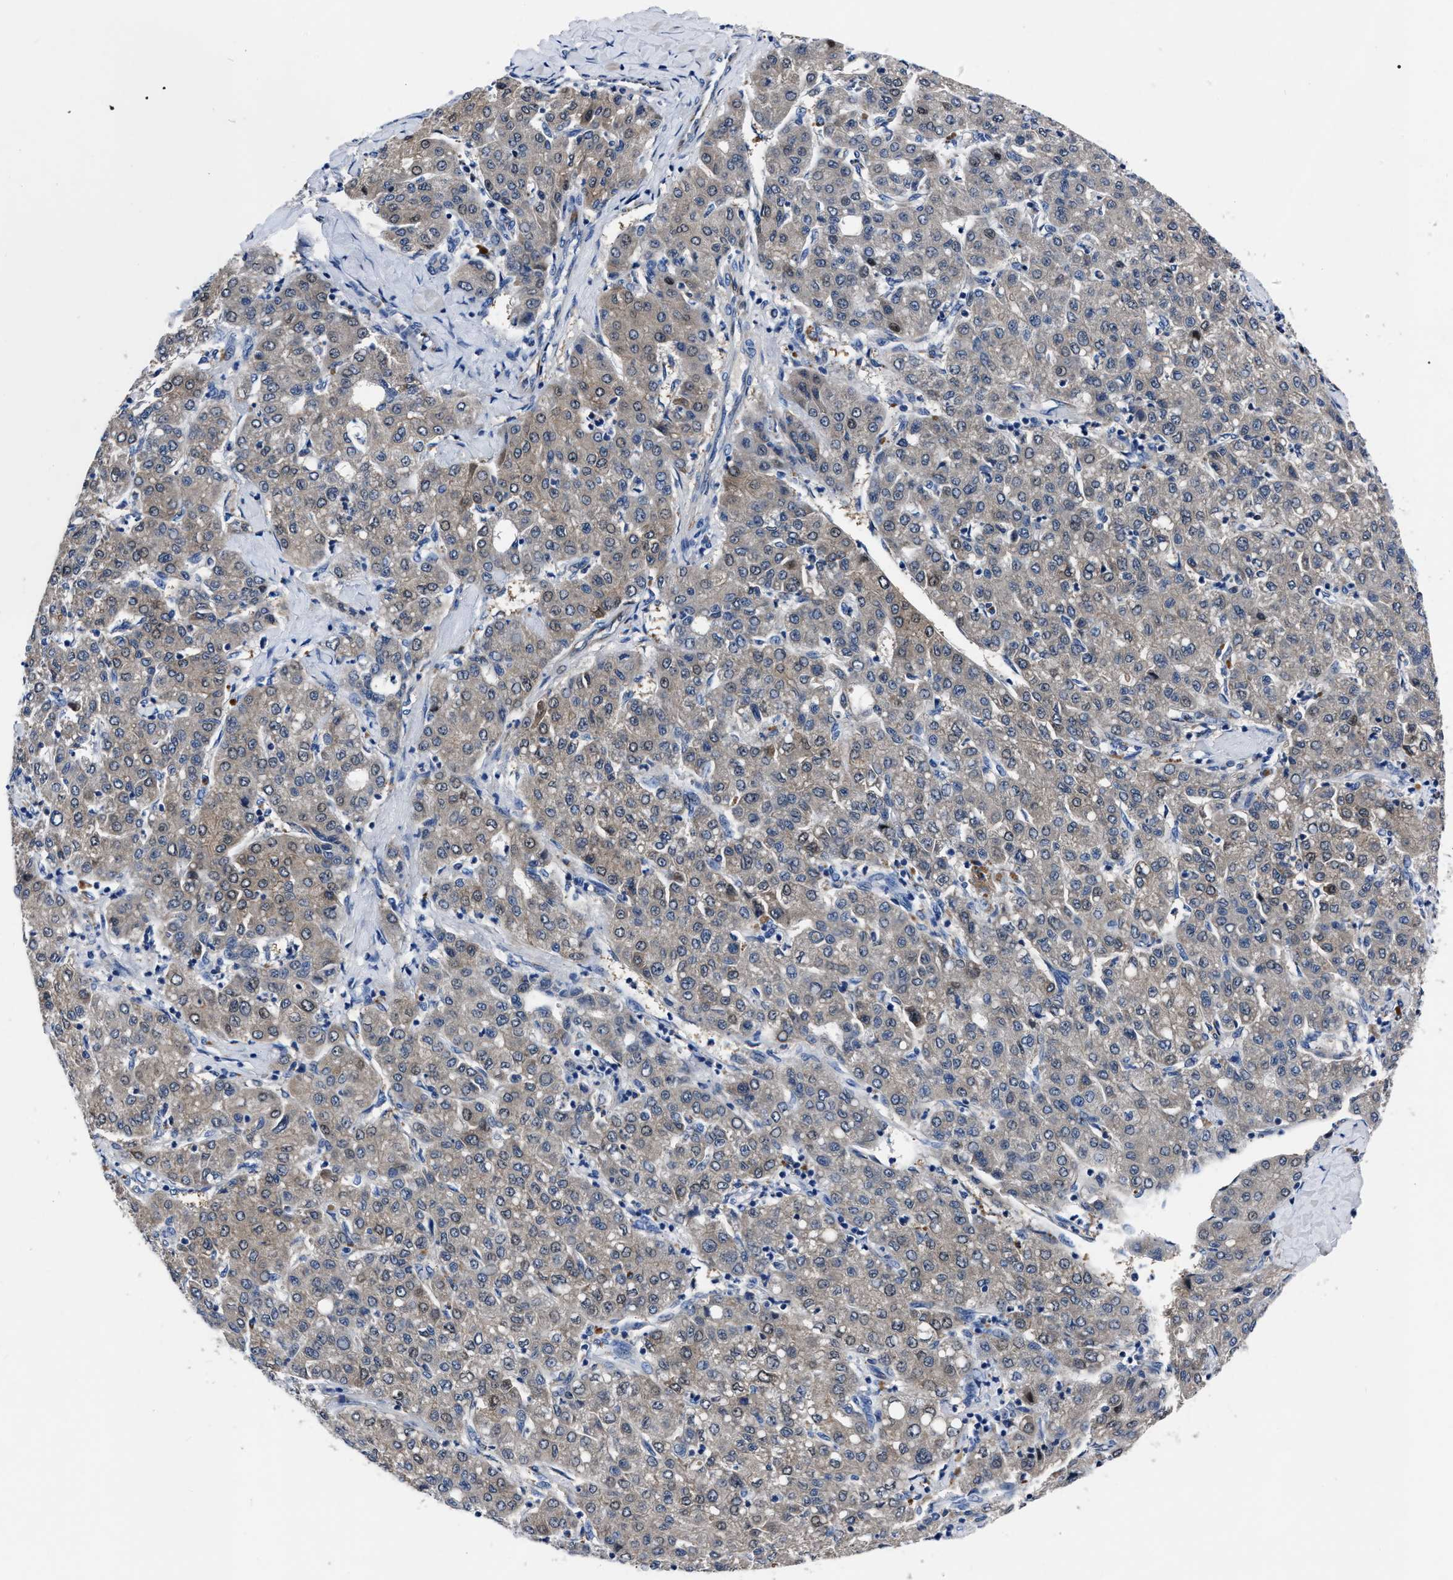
{"staining": {"intensity": "weak", "quantity": "25%-75%", "location": "cytoplasmic/membranous,nuclear"}, "tissue": "liver cancer", "cell_type": "Tumor cells", "image_type": "cancer", "snomed": [{"axis": "morphology", "description": "Carcinoma, Hepatocellular, NOS"}, {"axis": "topography", "description": "Liver"}], "caption": "Protein staining reveals weak cytoplasmic/membranous and nuclear expression in approximately 25%-75% of tumor cells in liver cancer.", "gene": "OR10G3", "patient": {"sex": "male", "age": 65}}